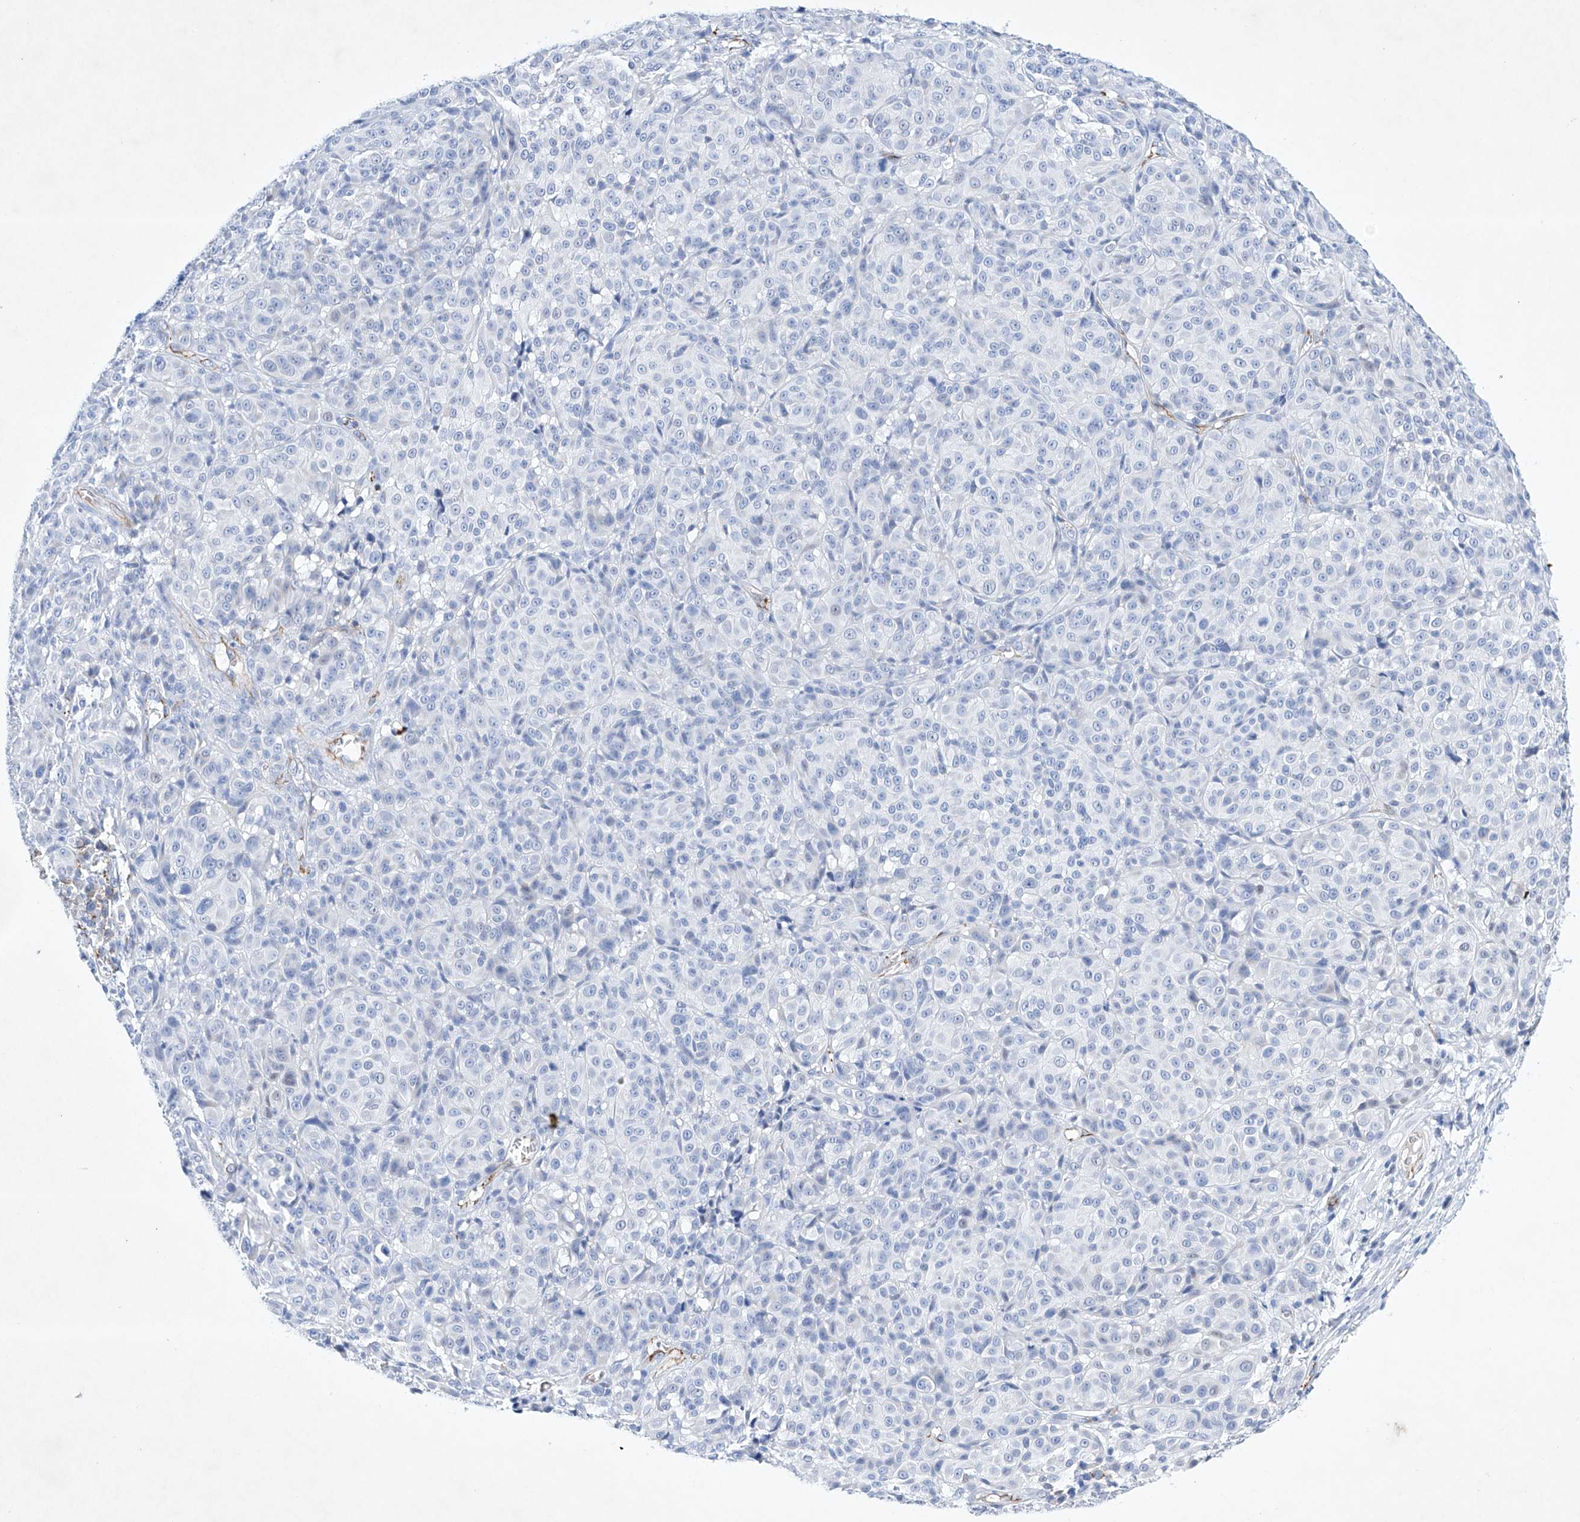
{"staining": {"intensity": "negative", "quantity": "none", "location": "none"}, "tissue": "melanoma", "cell_type": "Tumor cells", "image_type": "cancer", "snomed": [{"axis": "morphology", "description": "Malignant melanoma, NOS"}, {"axis": "topography", "description": "Skin"}], "caption": "The histopathology image demonstrates no significant expression in tumor cells of melanoma.", "gene": "ETV7", "patient": {"sex": "male", "age": 73}}